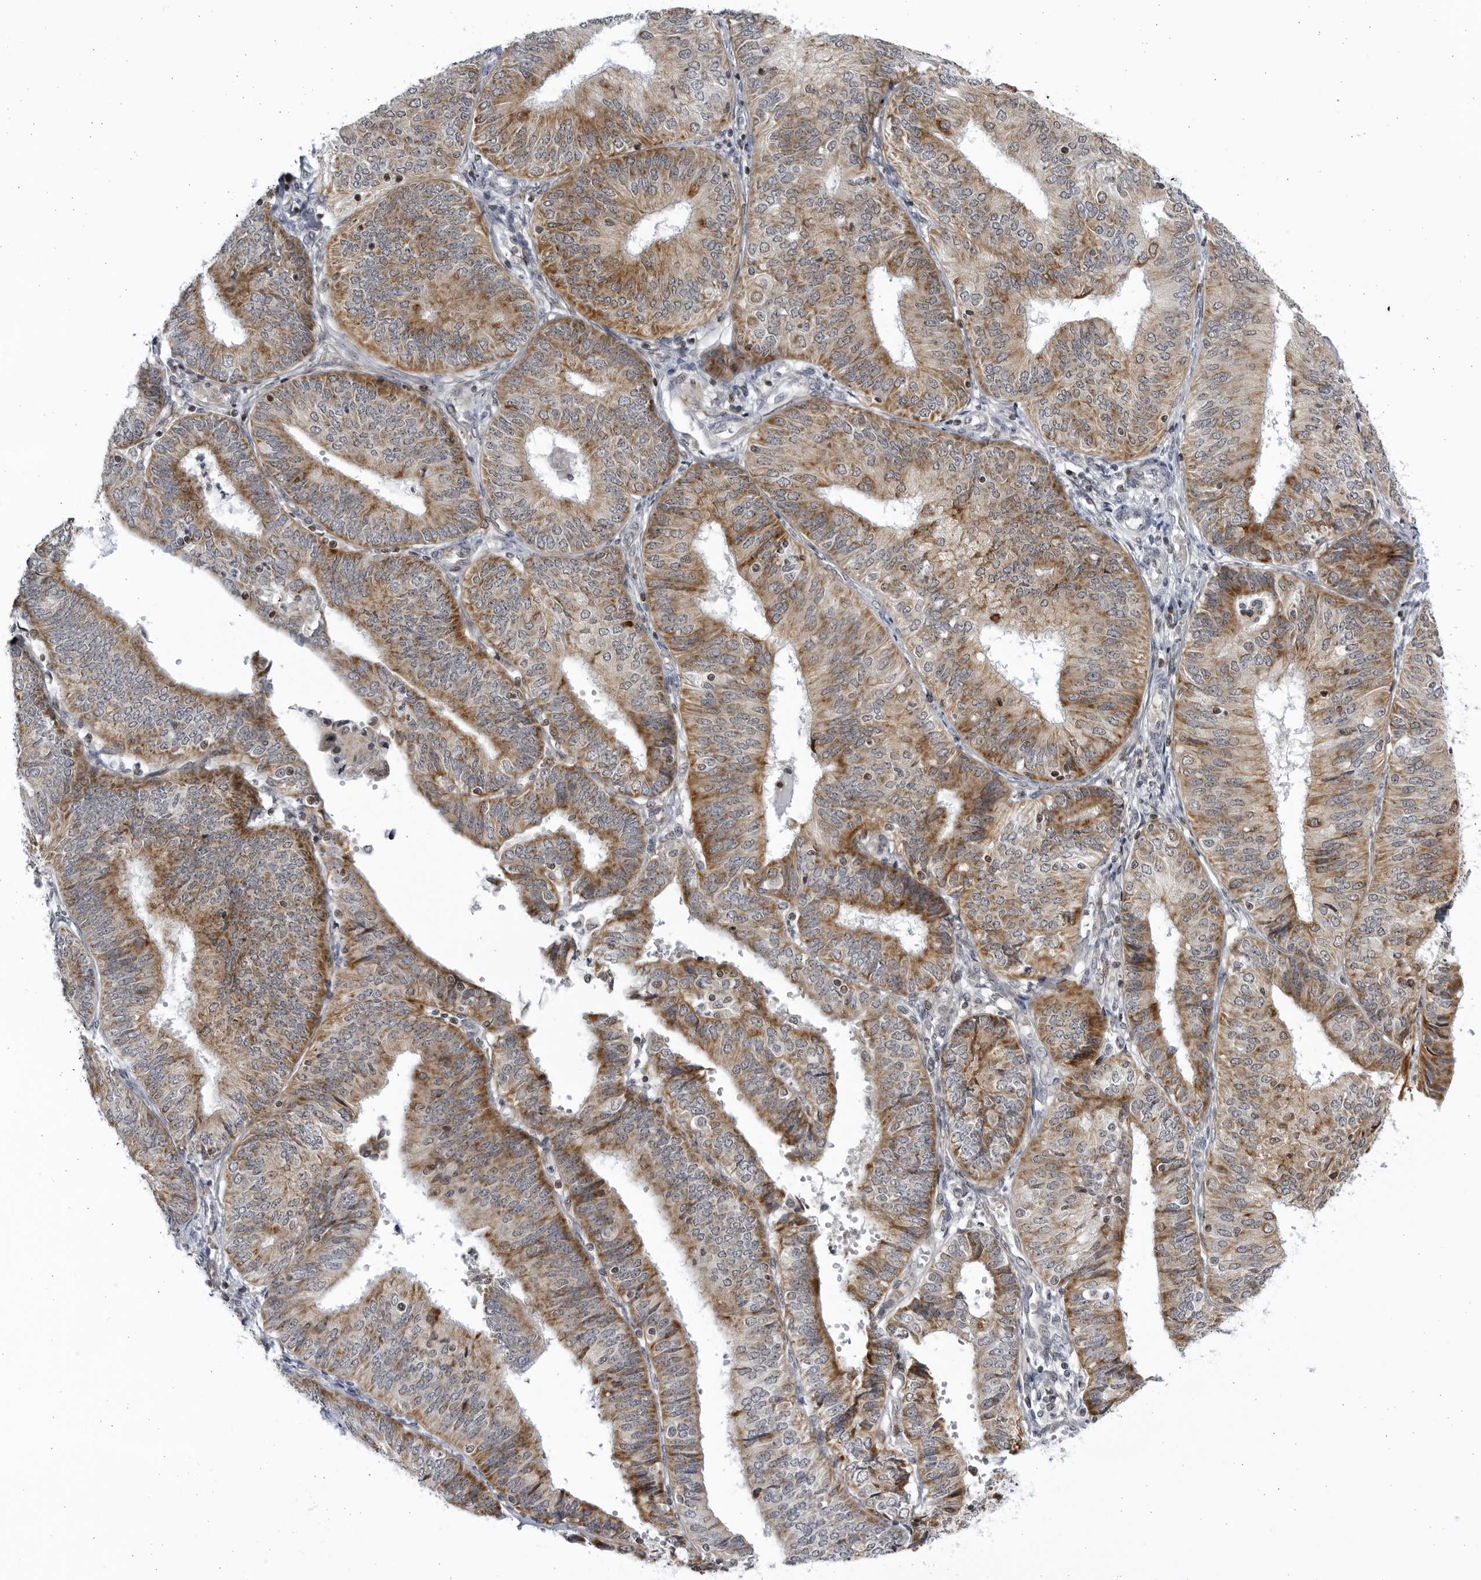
{"staining": {"intensity": "moderate", "quantity": ">75%", "location": "cytoplasmic/membranous"}, "tissue": "endometrial cancer", "cell_type": "Tumor cells", "image_type": "cancer", "snomed": [{"axis": "morphology", "description": "Adenocarcinoma, NOS"}, {"axis": "topography", "description": "Endometrium"}], "caption": "Immunohistochemistry (IHC) of human endometrial adenocarcinoma shows medium levels of moderate cytoplasmic/membranous staining in approximately >75% of tumor cells. The staining is performed using DAB brown chromogen to label protein expression. The nuclei are counter-stained blue using hematoxylin.", "gene": "SLC25A22", "patient": {"sex": "female", "age": 58}}